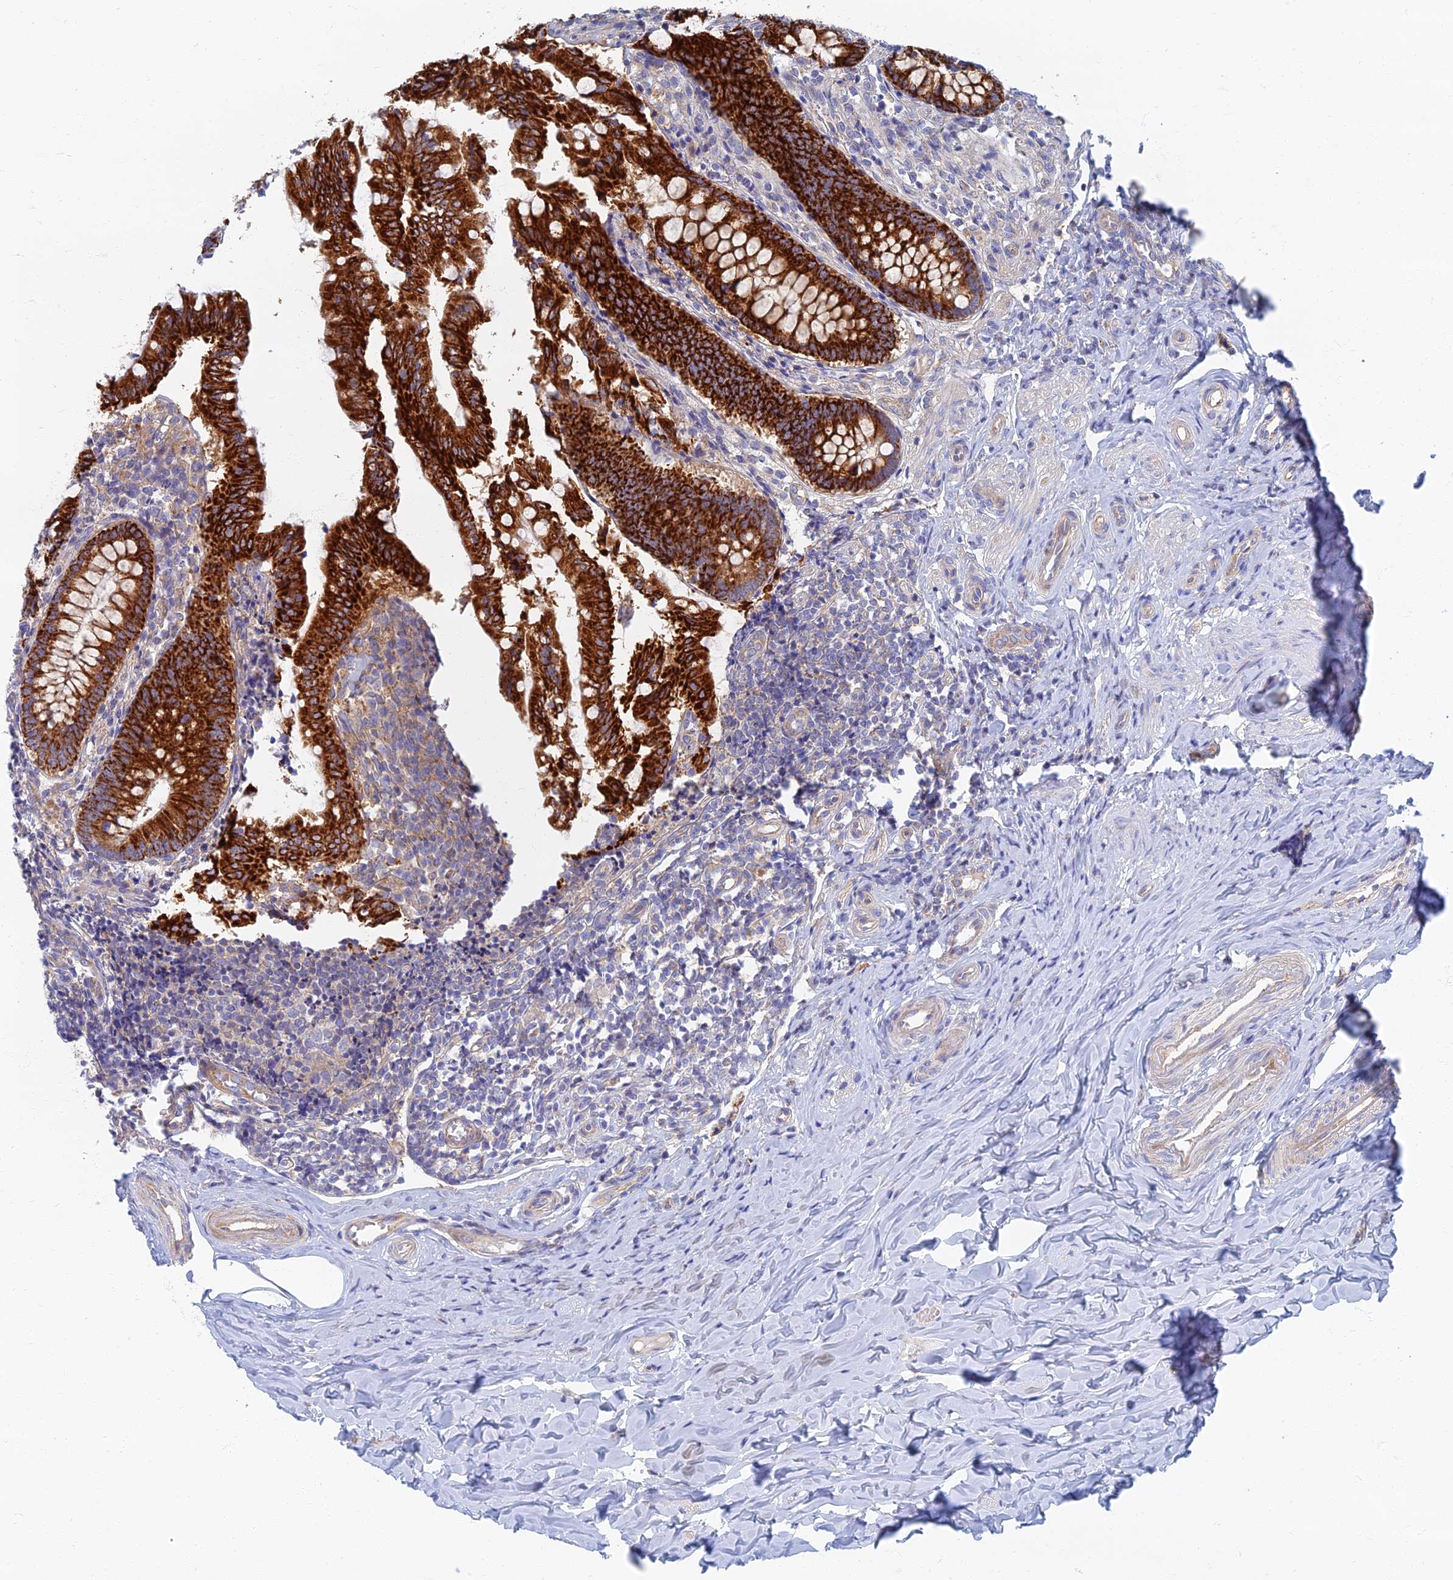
{"staining": {"intensity": "strong", "quantity": ">75%", "location": "cytoplasmic/membranous"}, "tissue": "appendix", "cell_type": "Glandular cells", "image_type": "normal", "snomed": [{"axis": "morphology", "description": "Normal tissue, NOS"}, {"axis": "topography", "description": "Appendix"}], "caption": "Protein analysis of unremarkable appendix displays strong cytoplasmic/membranous positivity in approximately >75% of glandular cells.", "gene": "TMEM44", "patient": {"sex": "female", "age": 33}}